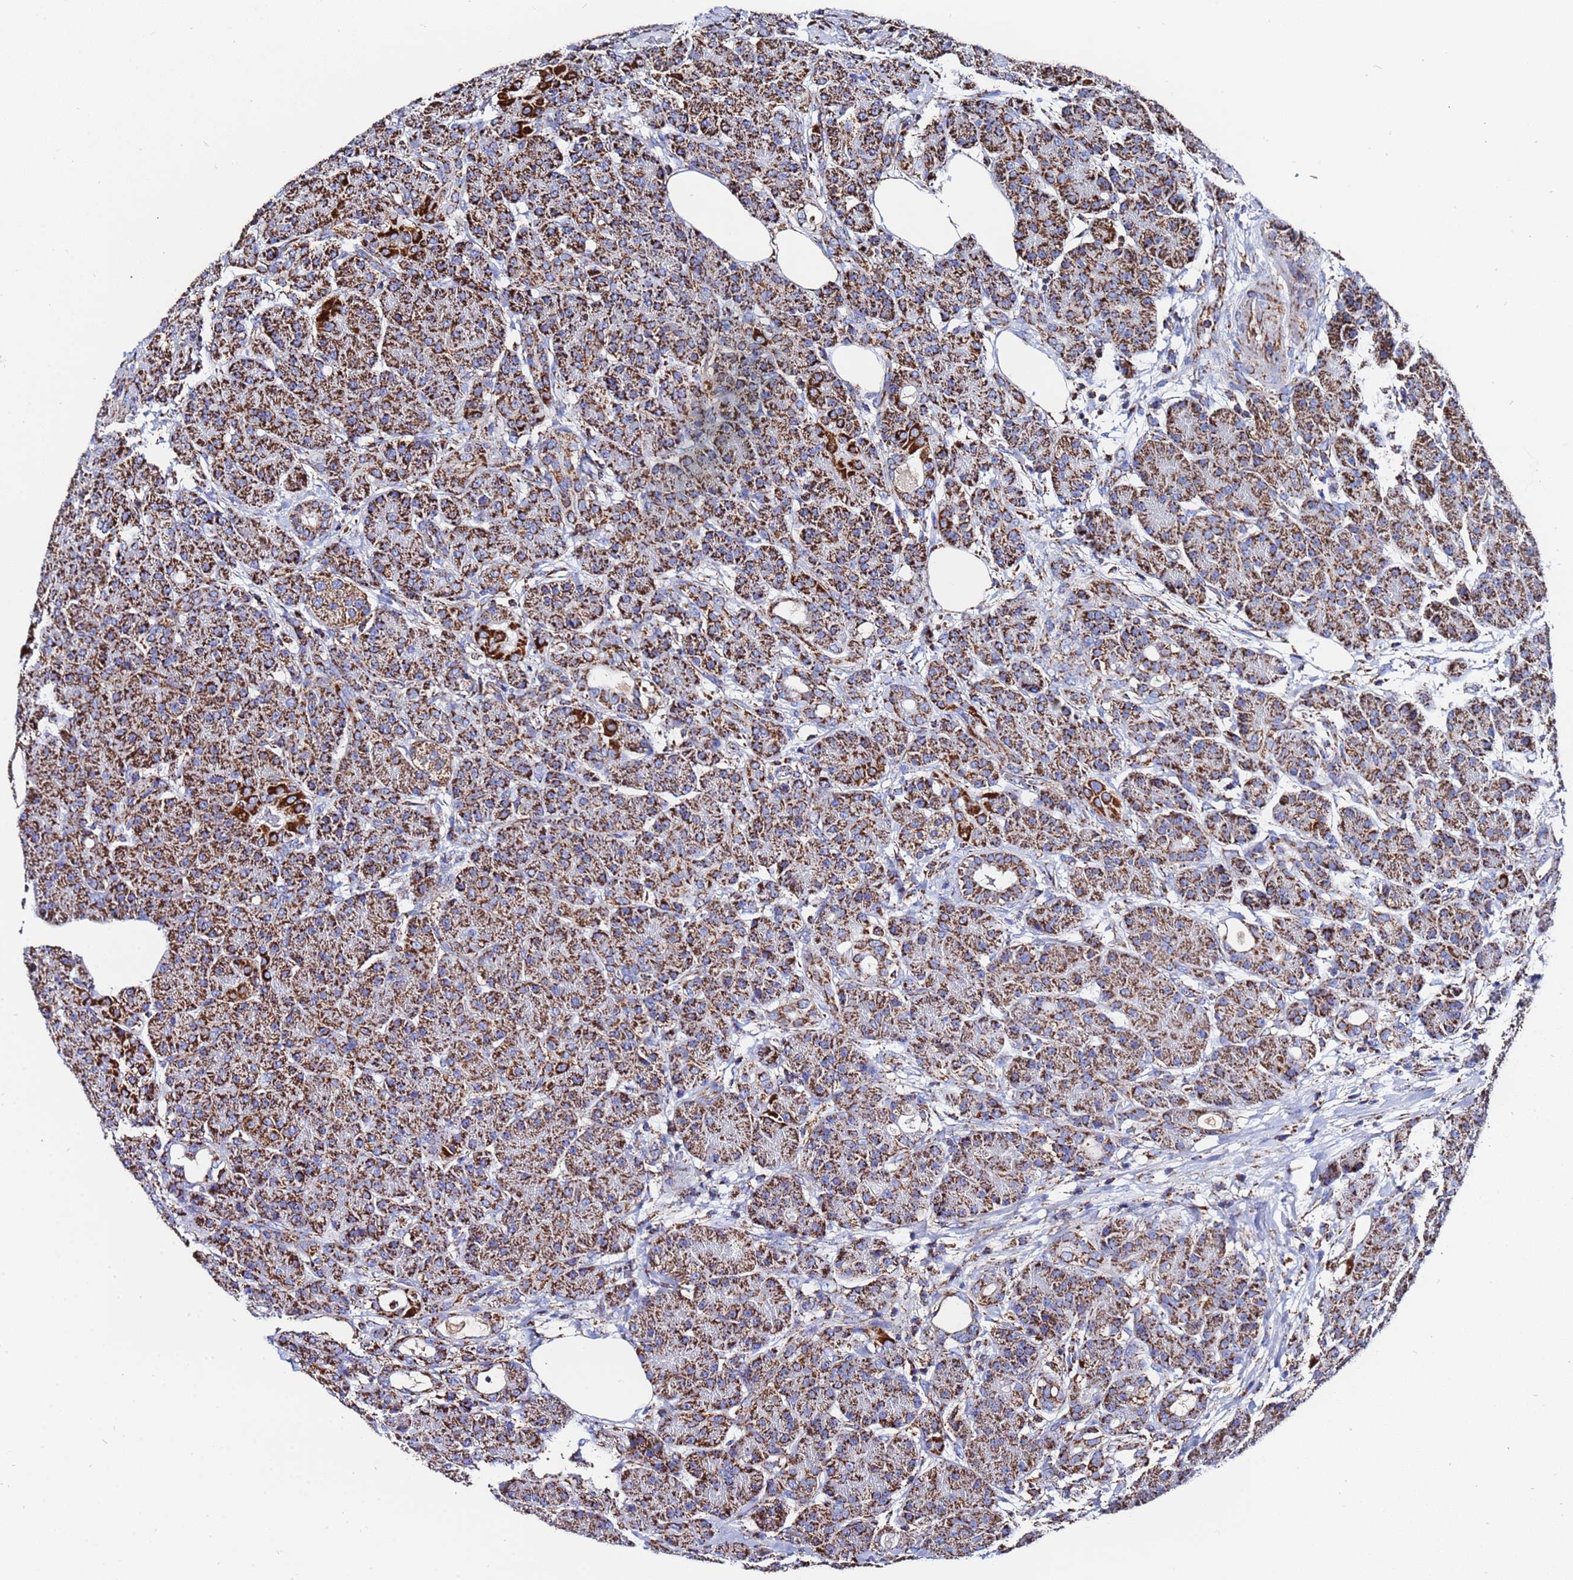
{"staining": {"intensity": "strong", "quantity": ">75%", "location": "cytoplasmic/membranous"}, "tissue": "pancreas", "cell_type": "Exocrine glandular cells", "image_type": "normal", "snomed": [{"axis": "morphology", "description": "Normal tissue, NOS"}, {"axis": "topography", "description": "Pancreas"}], "caption": "Immunohistochemical staining of benign human pancreas exhibits >75% levels of strong cytoplasmic/membranous protein expression in approximately >75% of exocrine glandular cells. (Brightfield microscopy of DAB IHC at high magnification).", "gene": "GLUD1", "patient": {"sex": "male", "age": 63}}